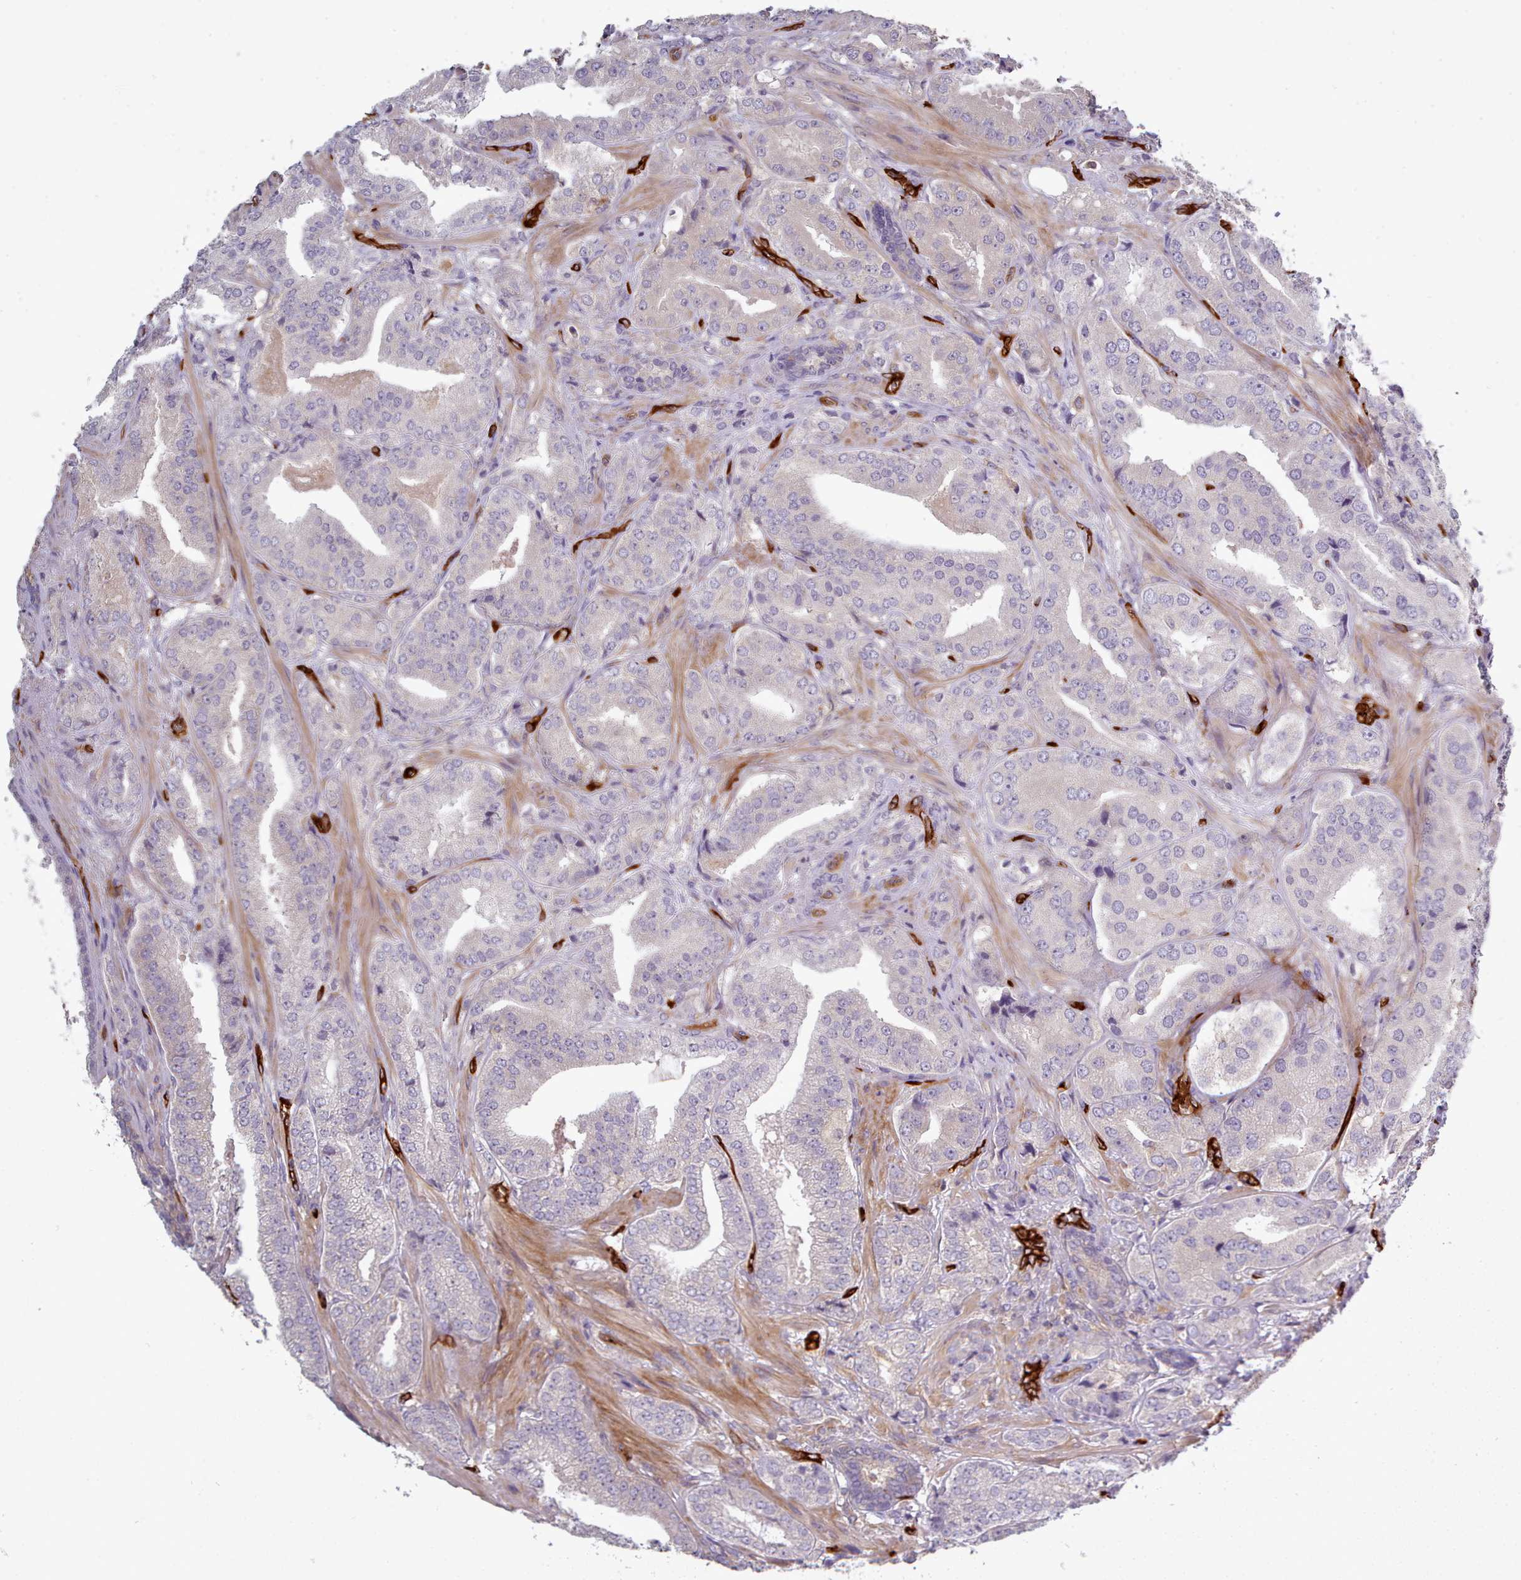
{"staining": {"intensity": "negative", "quantity": "none", "location": "none"}, "tissue": "prostate cancer", "cell_type": "Tumor cells", "image_type": "cancer", "snomed": [{"axis": "morphology", "description": "Adenocarcinoma, High grade"}, {"axis": "topography", "description": "Prostate"}], "caption": "IHC of prostate high-grade adenocarcinoma displays no staining in tumor cells. The staining was performed using DAB to visualize the protein expression in brown, while the nuclei were stained in blue with hematoxylin (Magnification: 20x).", "gene": "CD300LF", "patient": {"sex": "male", "age": 63}}